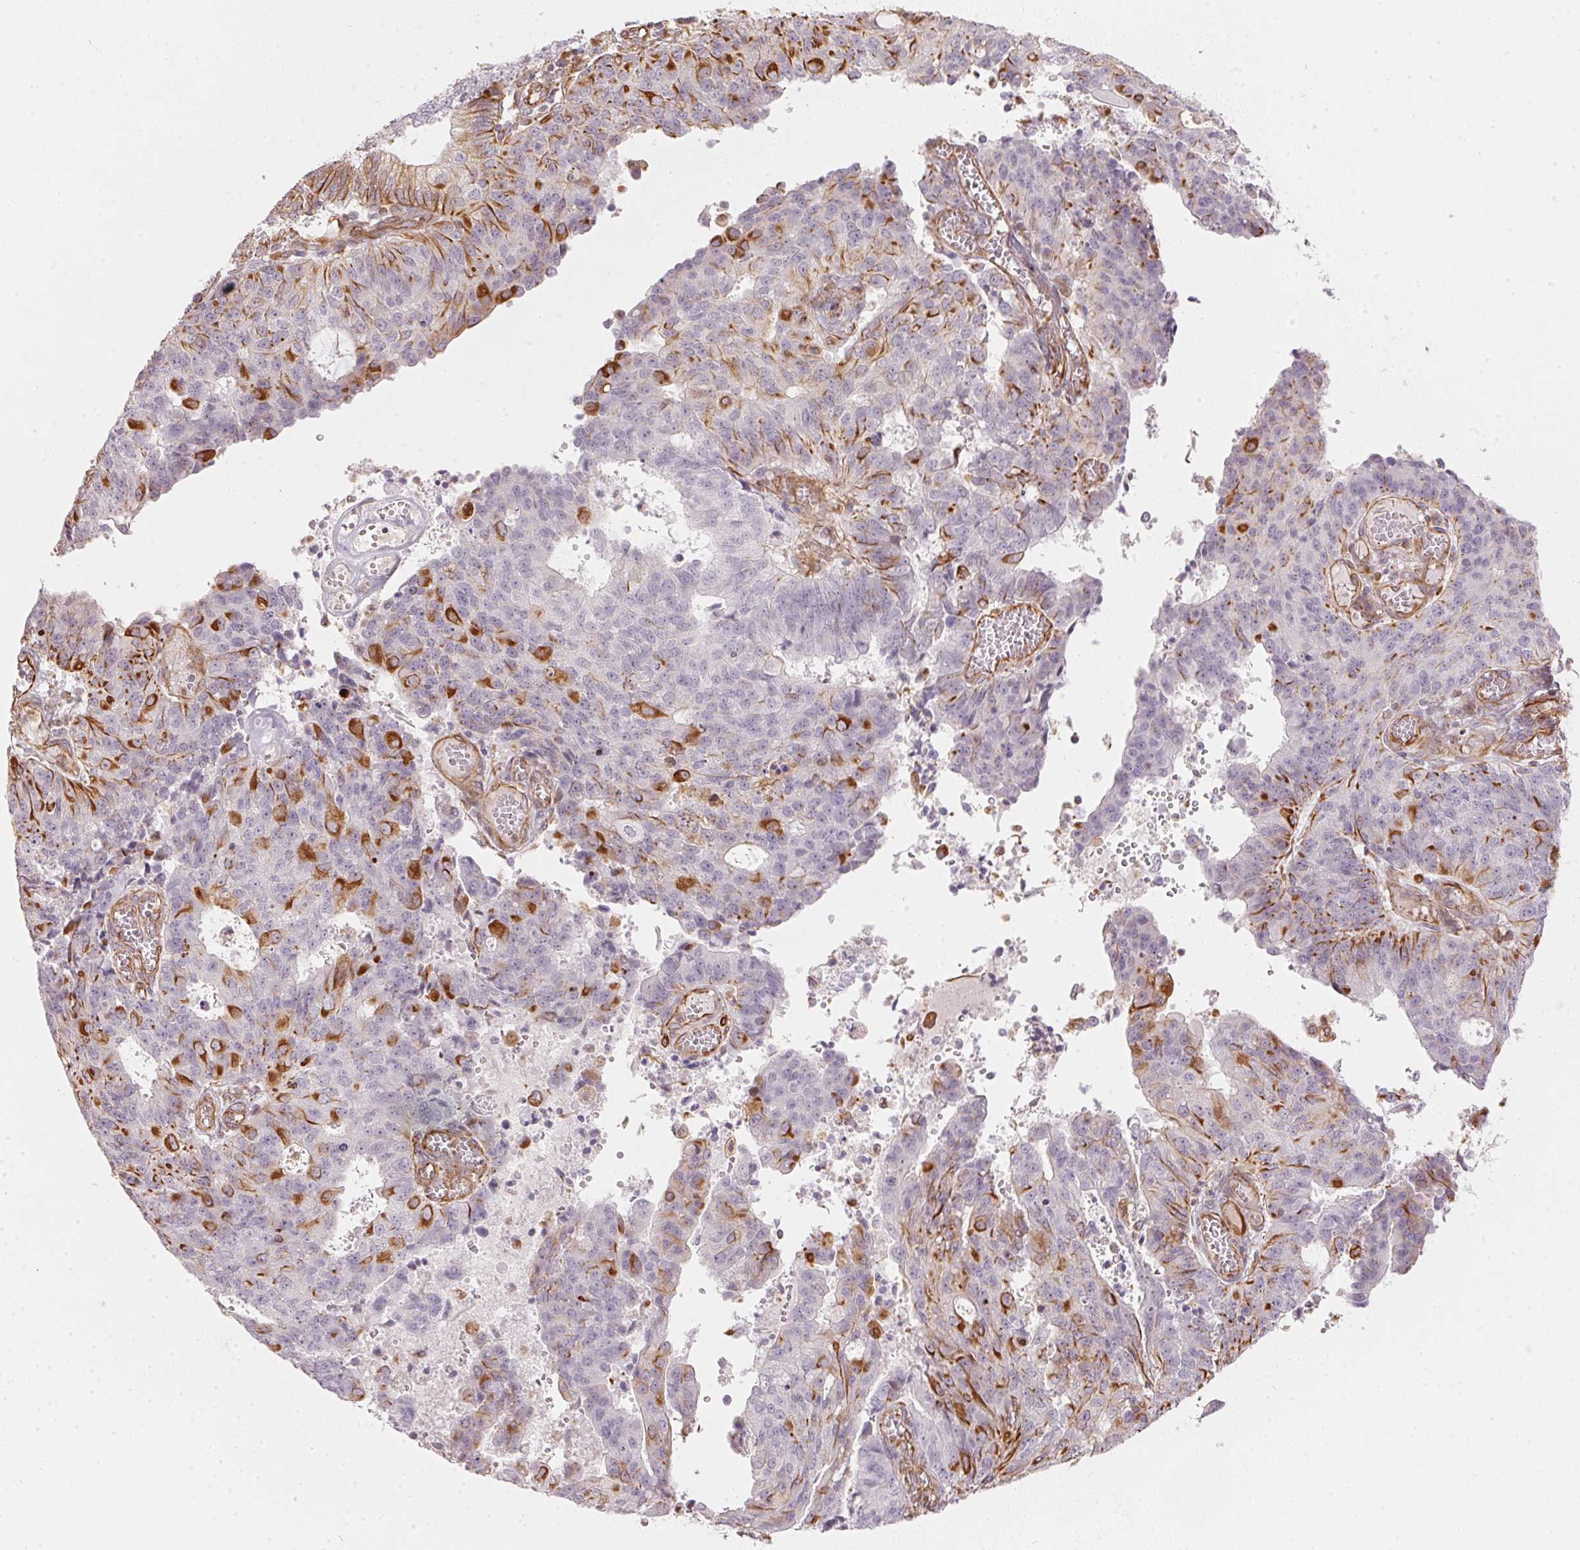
{"staining": {"intensity": "strong", "quantity": "<25%", "location": "cytoplasmic/membranous"}, "tissue": "endometrial cancer", "cell_type": "Tumor cells", "image_type": "cancer", "snomed": [{"axis": "morphology", "description": "Adenocarcinoma, NOS"}, {"axis": "topography", "description": "Endometrium"}], "caption": "The histopathology image demonstrates immunohistochemical staining of endometrial adenocarcinoma. There is strong cytoplasmic/membranous positivity is appreciated in approximately <25% of tumor cells.", "gene": "FOXR2", "patient": {"sex": "female", "age": 82}}